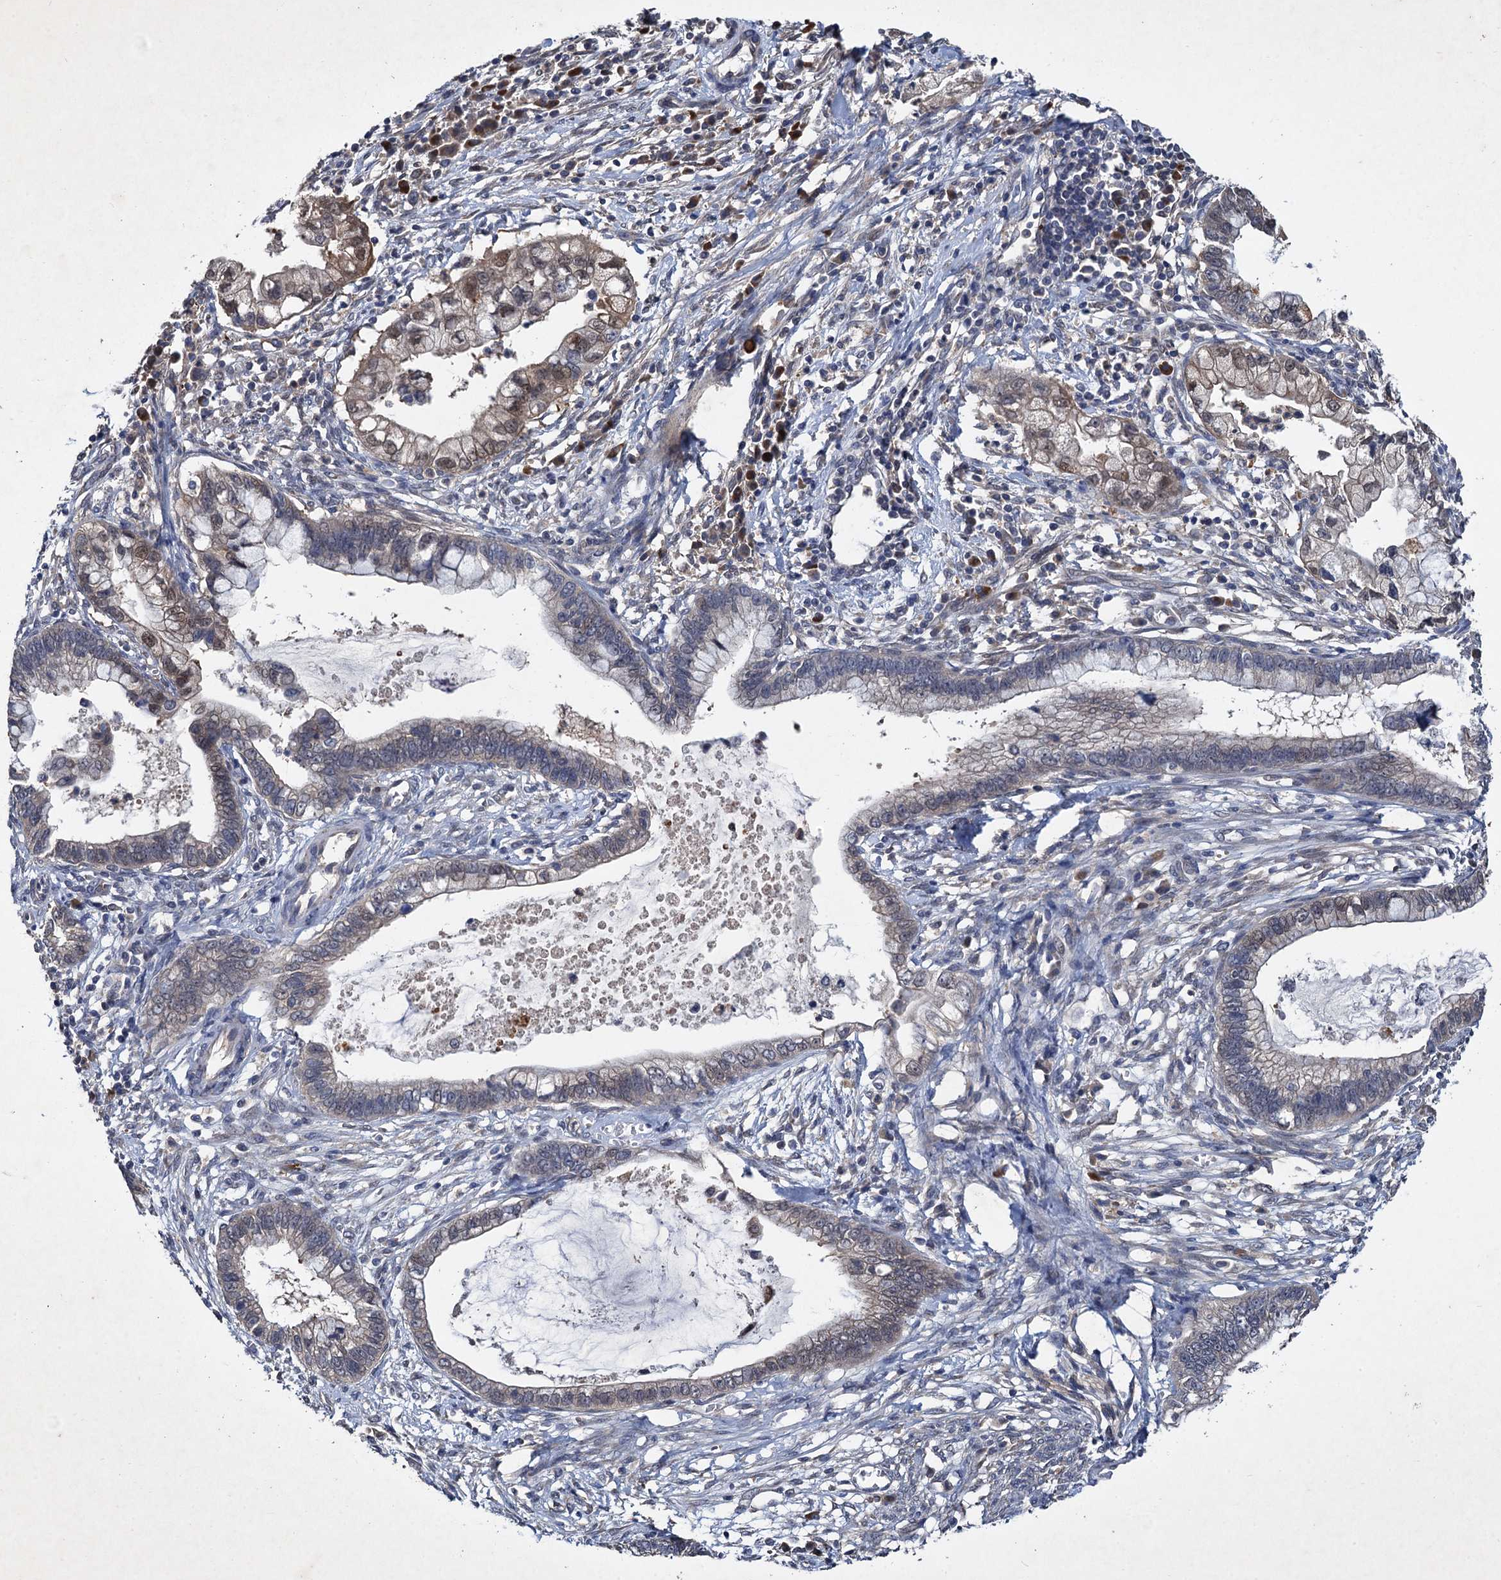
{"staining": {"intensity": "weak", "quantity": "<25%", "location": "cytoplasmic/membranous,nuclear"}, "tissue": "cervical cancer", "cell_type": "Tumor cells", "image_type": "cancer", "snomed": [{"axis": "morphology", "description": "Adenocarcinoma, NOS"}, {"axis": "topography", "description": "Cervix"}], "caption": "Photomicrograph shows no protein expression in tumor cells of adenocarcinoma (cervical) tissue. (Brightfield microscopy of DAB IHC at high magnification).", "gene": "TMEM39B", "patient": {"sex": "female", "age": 44}}